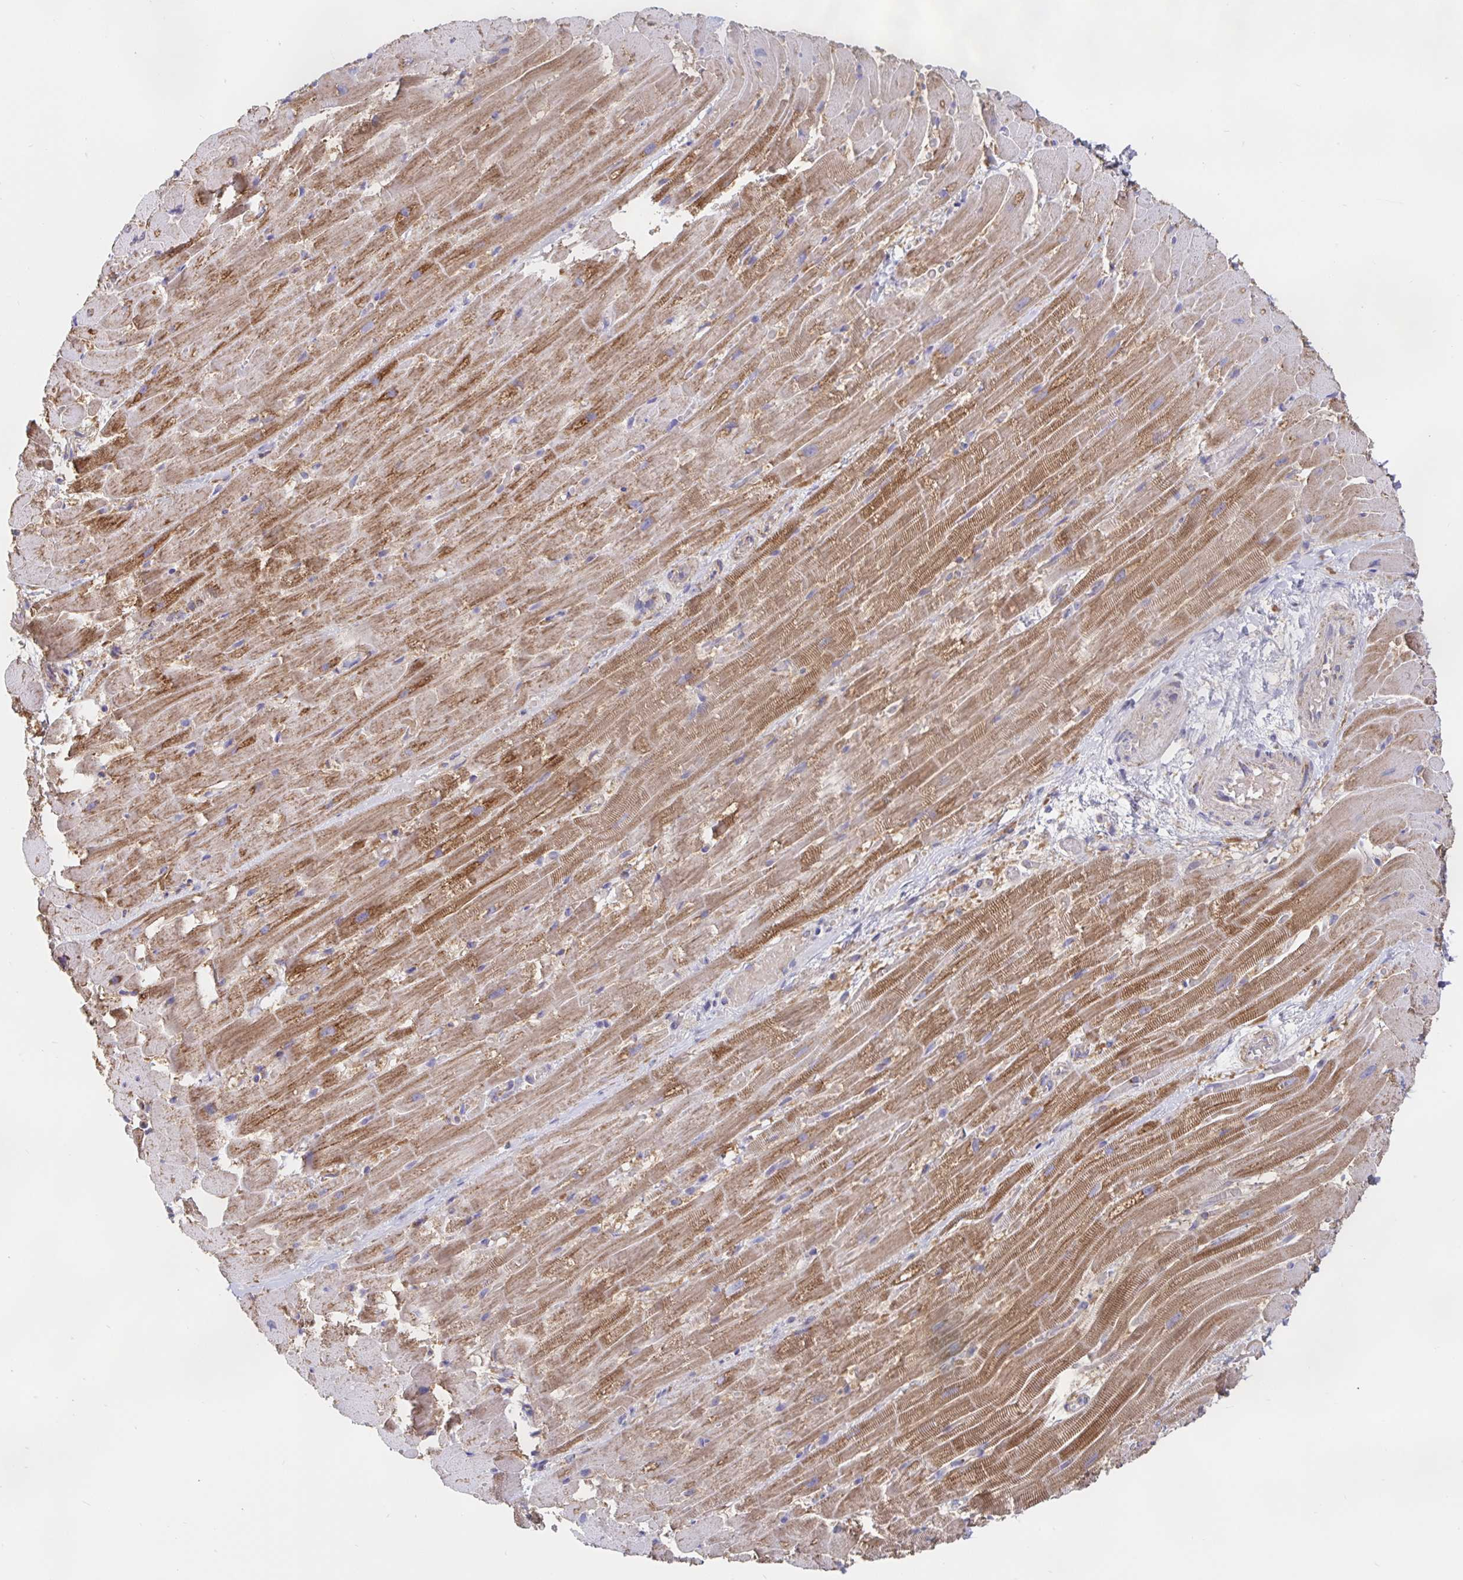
{"staining": {"intensity": "moderate", "quantity": ">75%", "location": "cytoplasmic/membranous"}, "tissue": "heart muscle", "cell_type": "Cardiomyocytes", "image_type": "normal", "snomed": [{"axis": "morphology", "description": "Normal tissue, NOS"}, {"axis": "topography", "description": "Heart"}], "caption": "Unremarkable heart muscle shows moderate cytoplasmic/membranous expression in approximately >75% of cardiomyocytes, visualized by immunohistochemistry.", "gene": "PRDX3", "patient": {"sex": "male", "age": 37}}